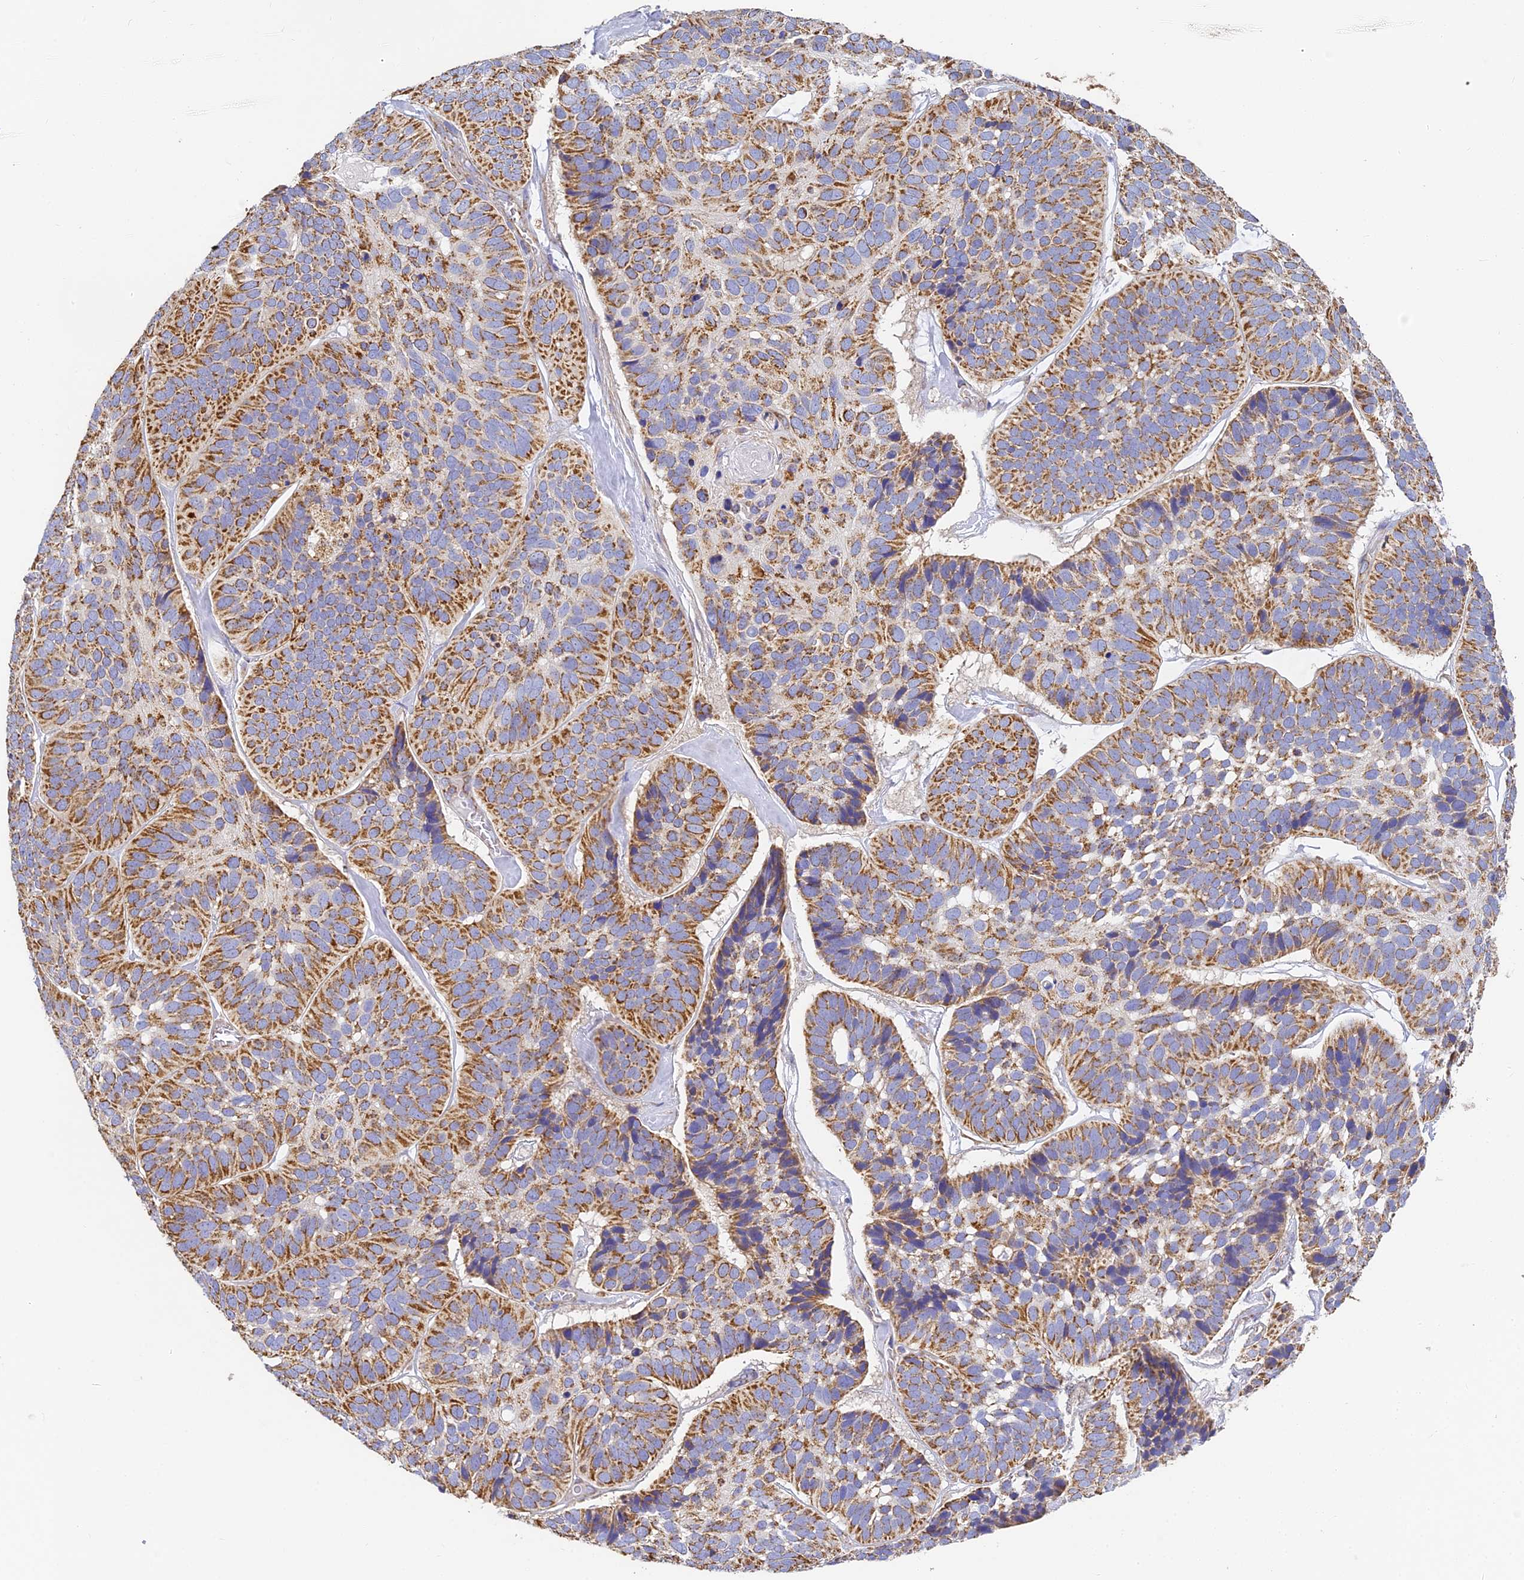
{"staining": {"intensity": "strong", "quantity": "25%-75%", "location": "cytoplasmic/membranous"}, "tissue": "skin cancer", "cell_type": "Tumor cells", "image_type": "cancer", "snomed": [{"axis": "morphology", "description": "Basal cell carcinoma"}, {"axis": "topography", "description": "Skin"}], "caption": "Immunohistochemical staining of human skin cancer demonstrates strong cytoplasmic/membranous protein expression in about 25%-75% of tumor cells. (brown staining indicates protein expression, while blue staining denotes nuclei).", "gene": "COX6C", "patient": {"sex": "male", "age": 62}}